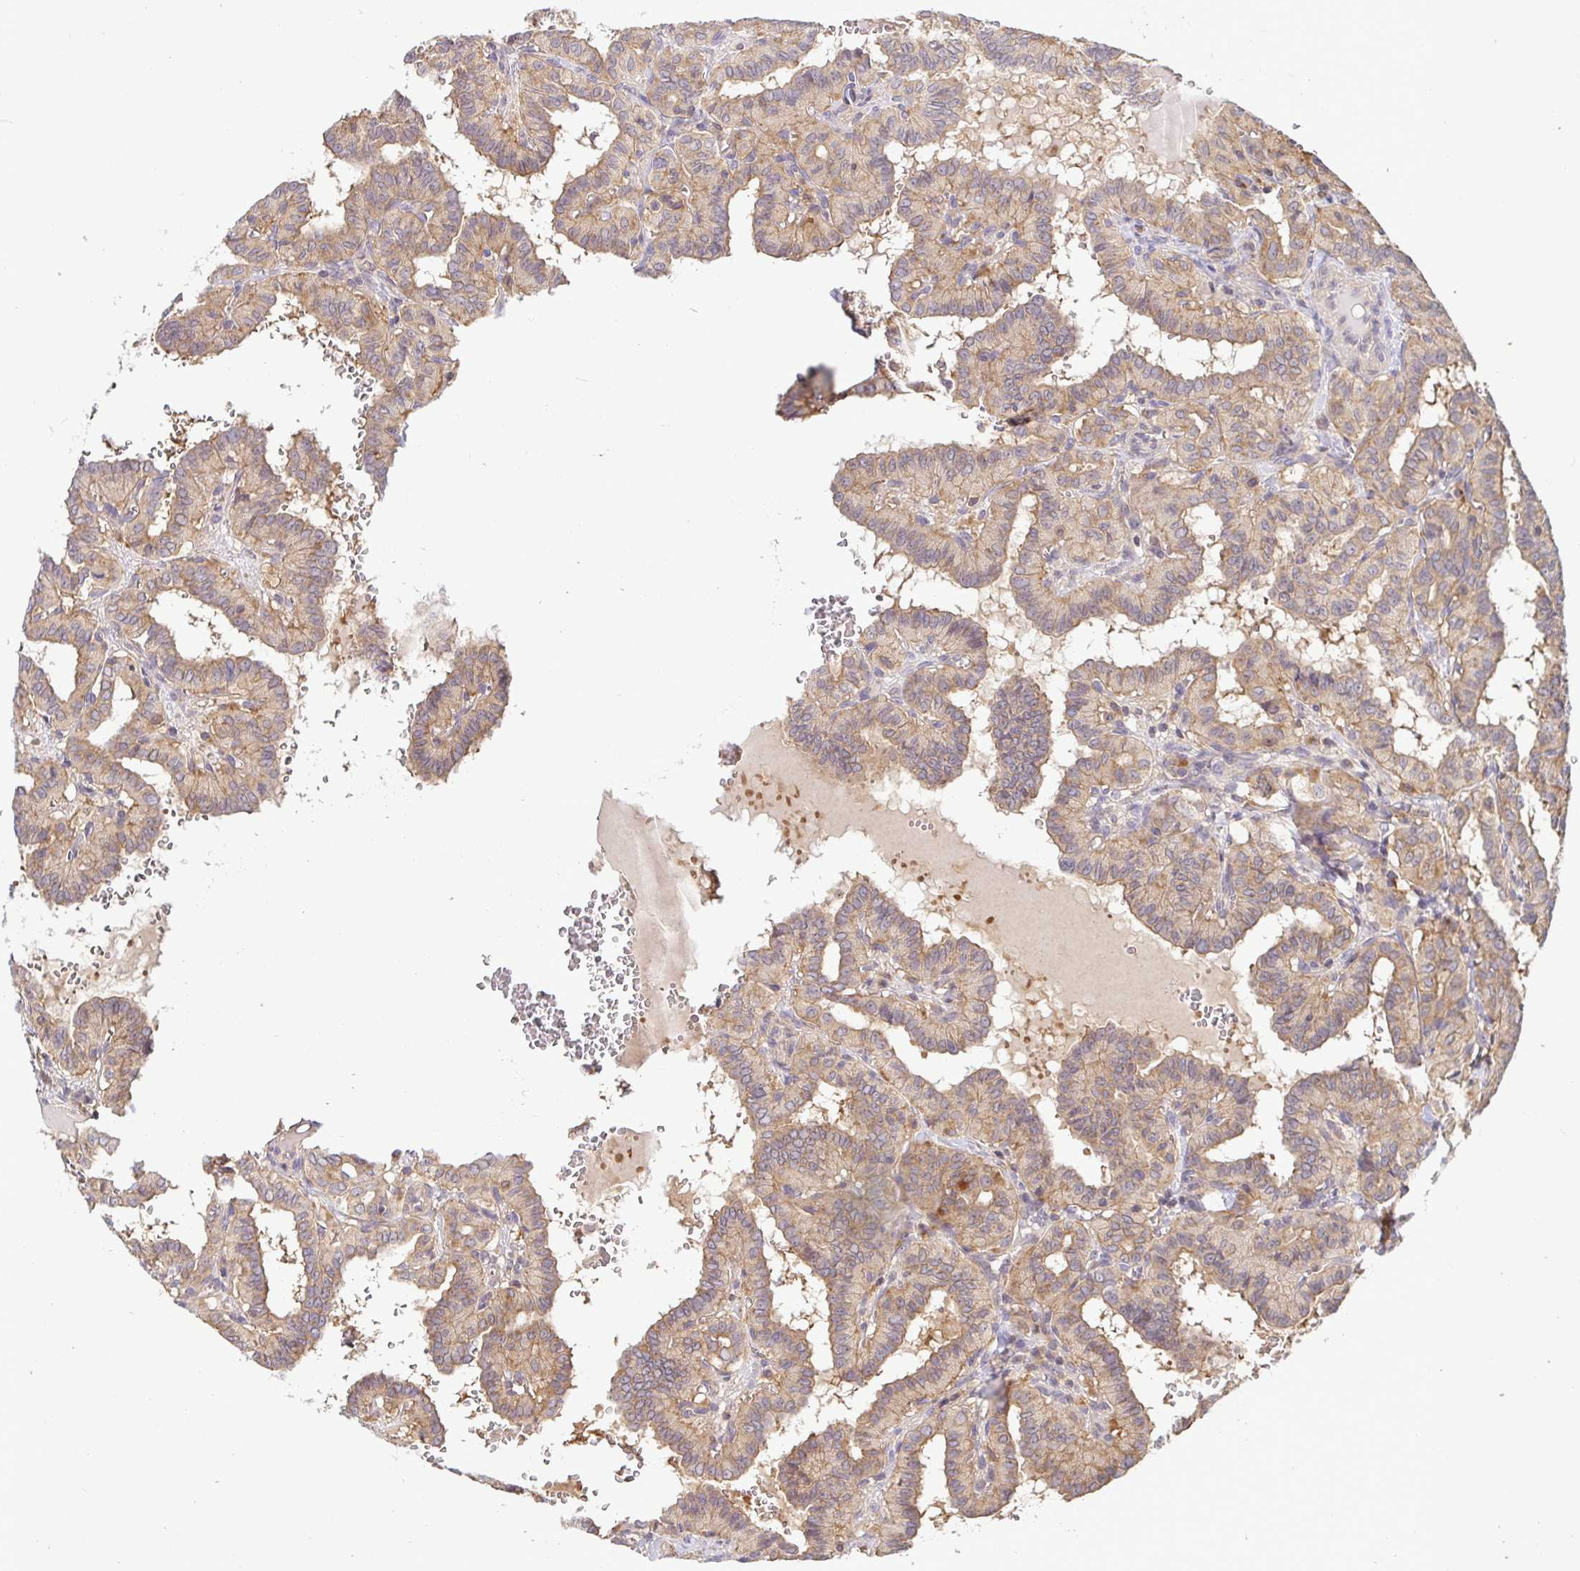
{"staining": {"intensity": "weak", "quantity": "25%-75%", "location": "cytoplasmic/membranous"}, "tissue": "thyroid cancer", "cell_type": "Tumor cells", "image_type": "cancer", "snomed": [{"axis": "morphology", "description": "Papillary adenocarcinoma, NOS"}, {"axis": "topography", "description": "Thyroid gland"}], "caption": "Brown immunohistochemical staining in human thyroid papillary adenocarcinoma reveals weak cytoplasmic/membranous staining in approximately 25%-75% of tumor cells.", "gene": "ATP6V1F", "patient": {"sex": "female", "age": 21}}